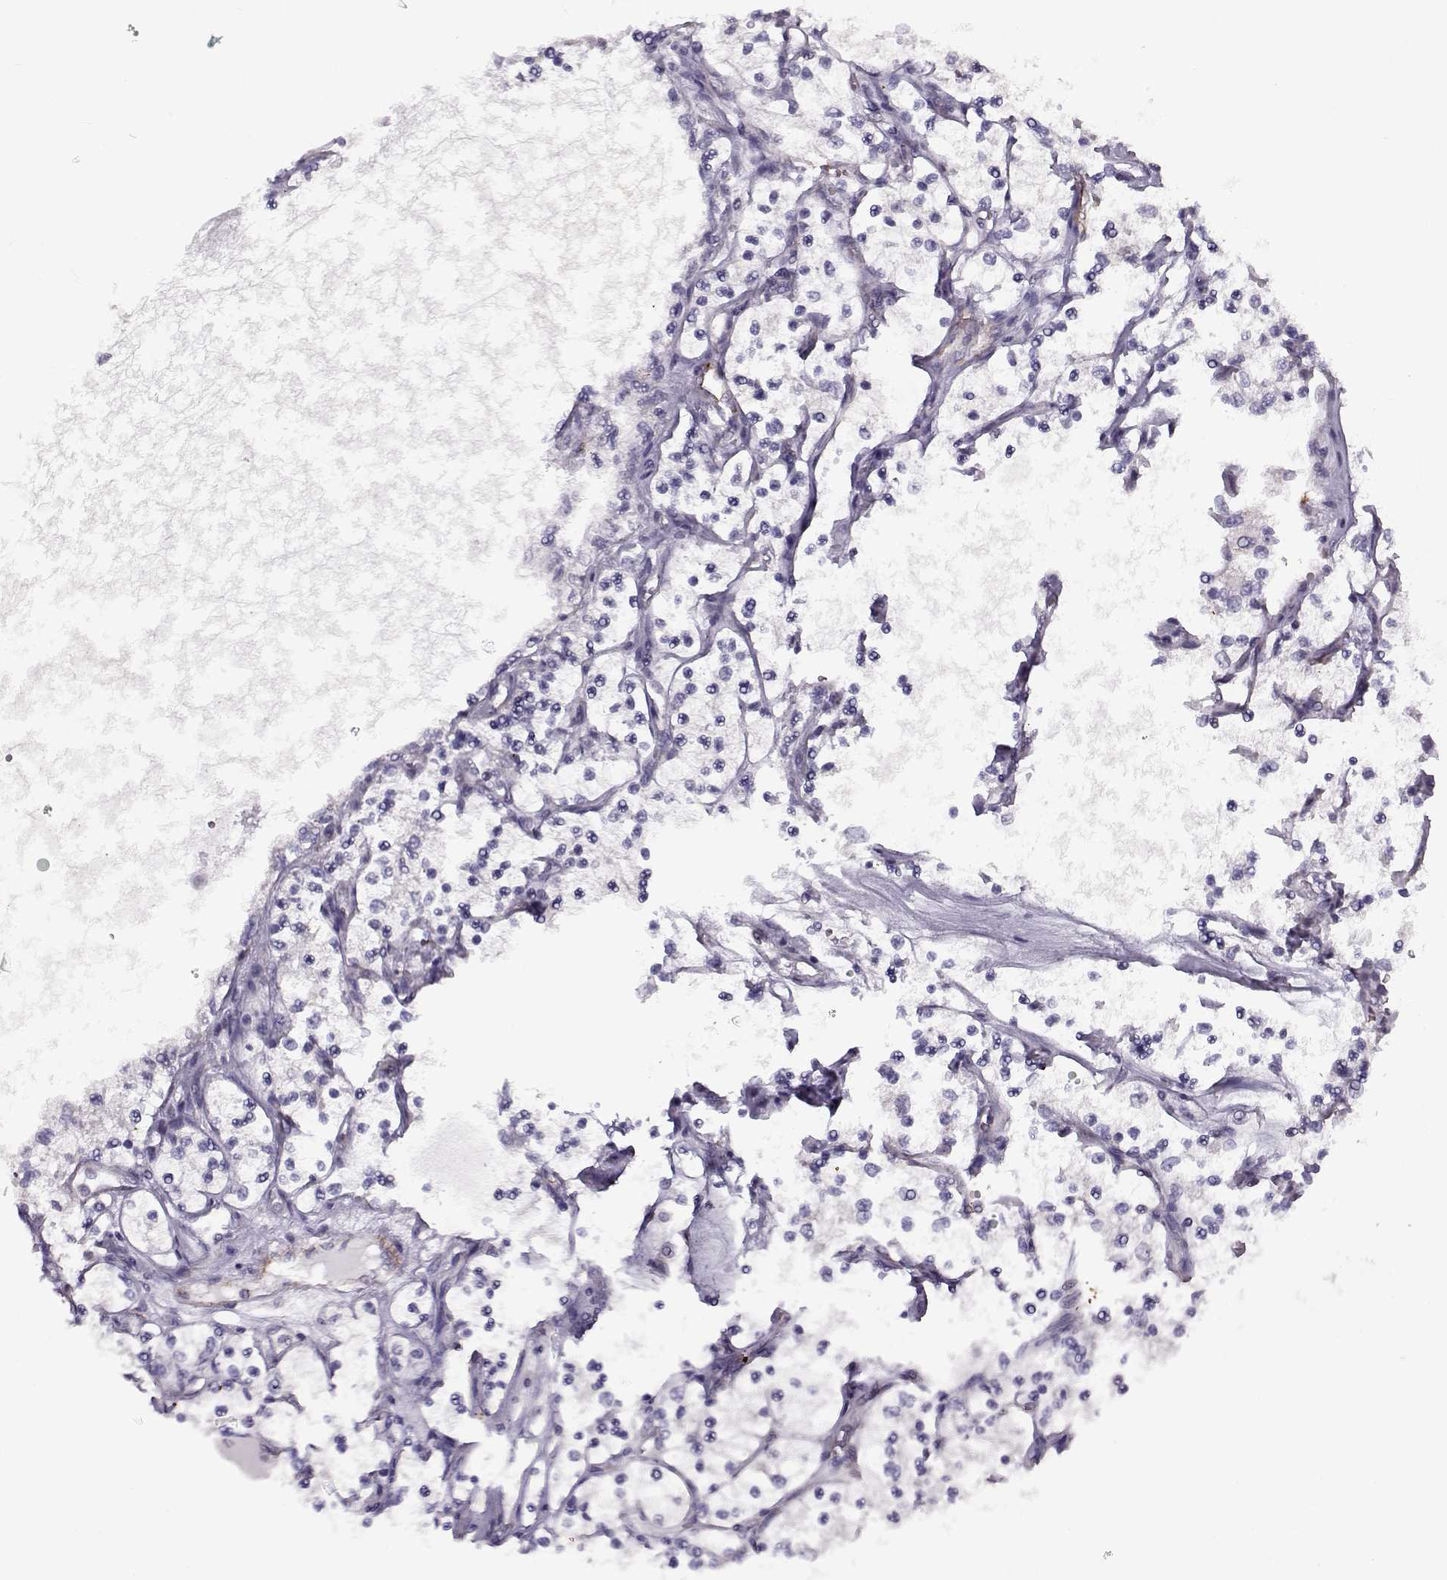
{"staining": {"intensity": "negative", "quantity": "none", "location": "none"}, "tissue": "renal cancer", "cell_type": "Tumor cells", "image_type": "cancer", "snomed": [{"axis": "morphology", "description": "Adenocarcinoma, NOS"}, {"axis": "topography", "description": "Kidney"}], "caption": "Renal cancer was stained to show a protein in brown. There is no significant staining in tumor cells.", "gene": "KLF17", "patient": {"sex": "female", "age": 69}}